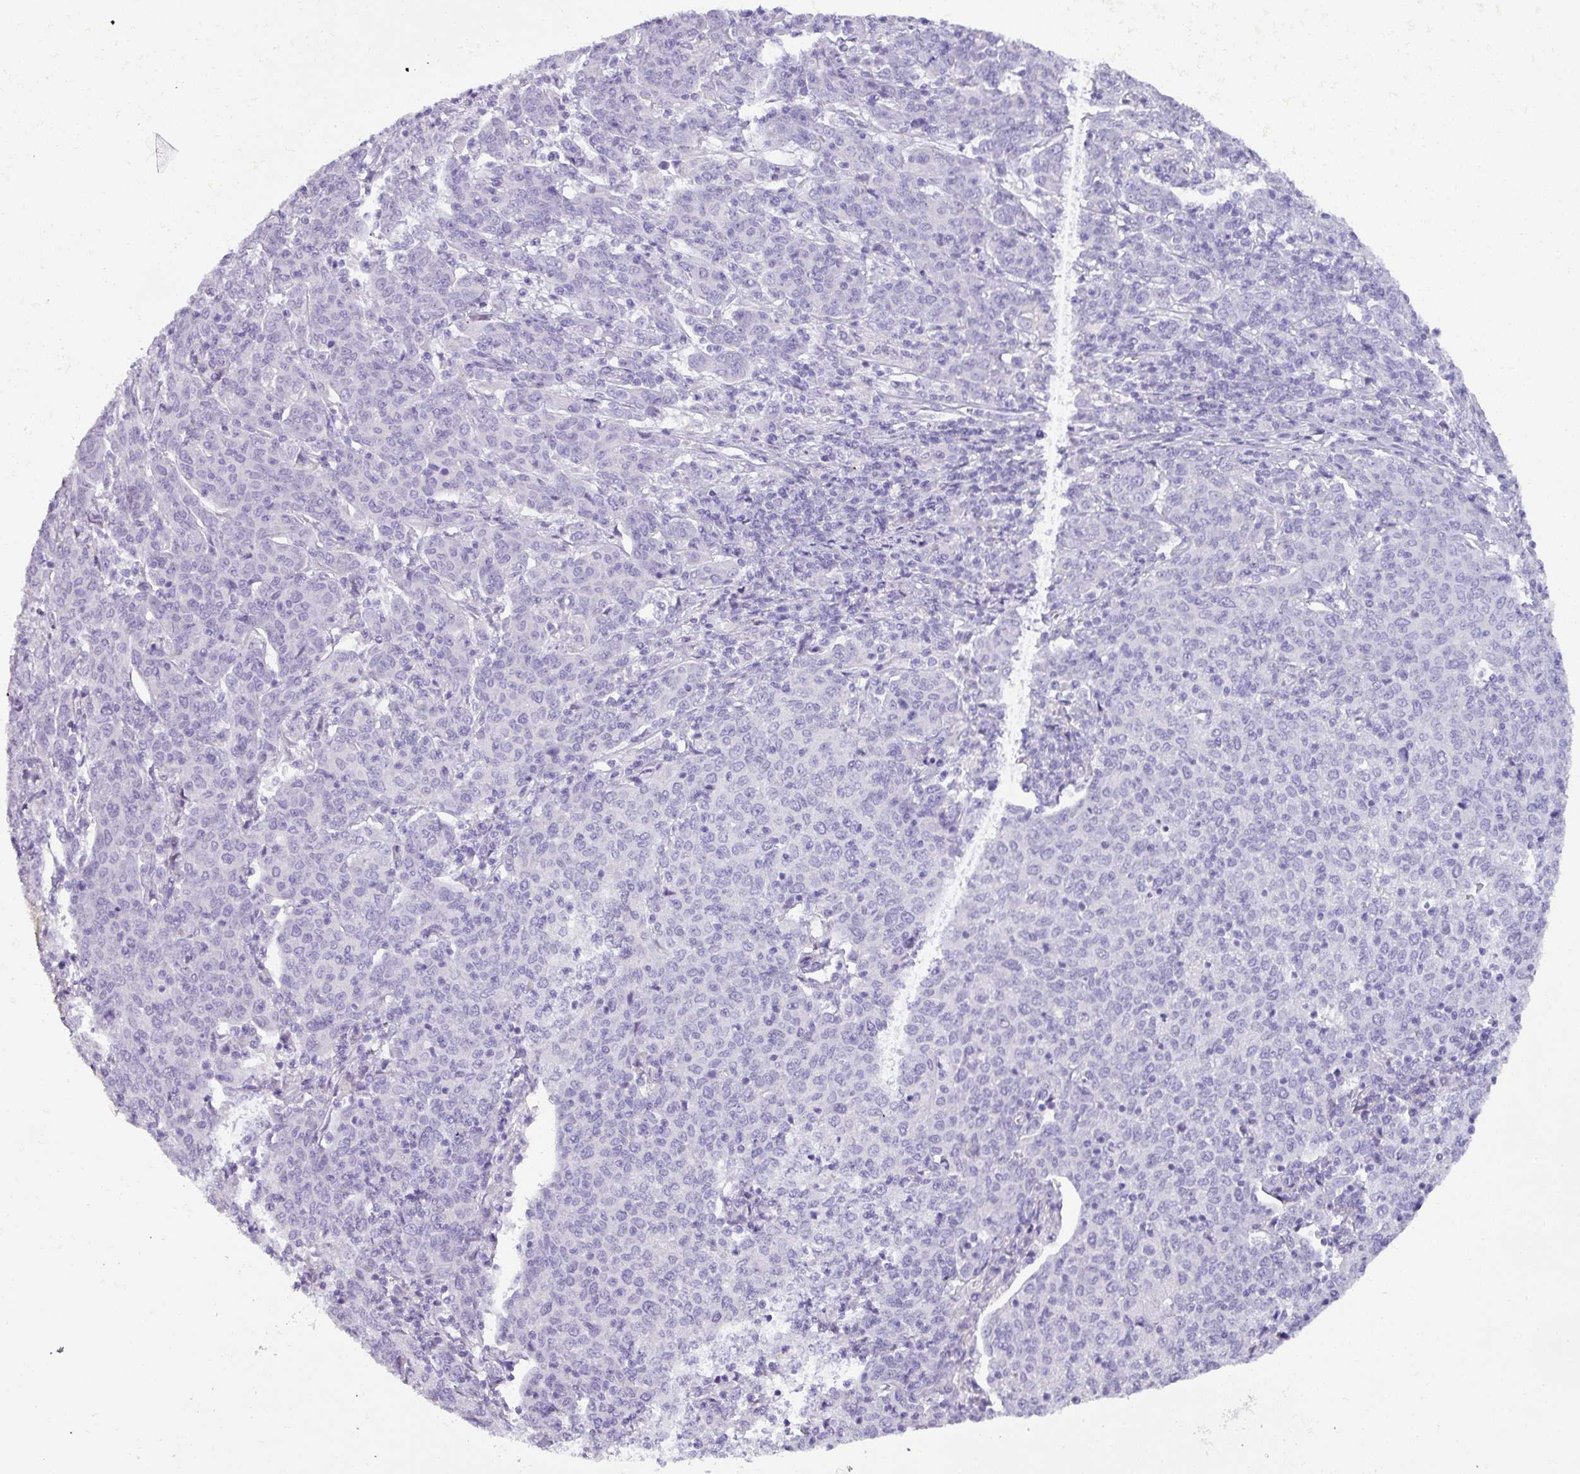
{"staining": {"intensity": "negative", "quantity": "none", "location": "none"}, "tissue": "cervical cancer", "cell_type": "Tumor cells", "image_type": "cancer", "snomed": [{"axis": "morphology", "description": "Squamous cell carcinoma, NOS"}, {"axis": "topography", "description": "Cervix"}], "caption": "Tumor cells show no significant expression in cervical cancer.", "gene": "NAPSA", "patient": {"sex": "female", "age": 67}}